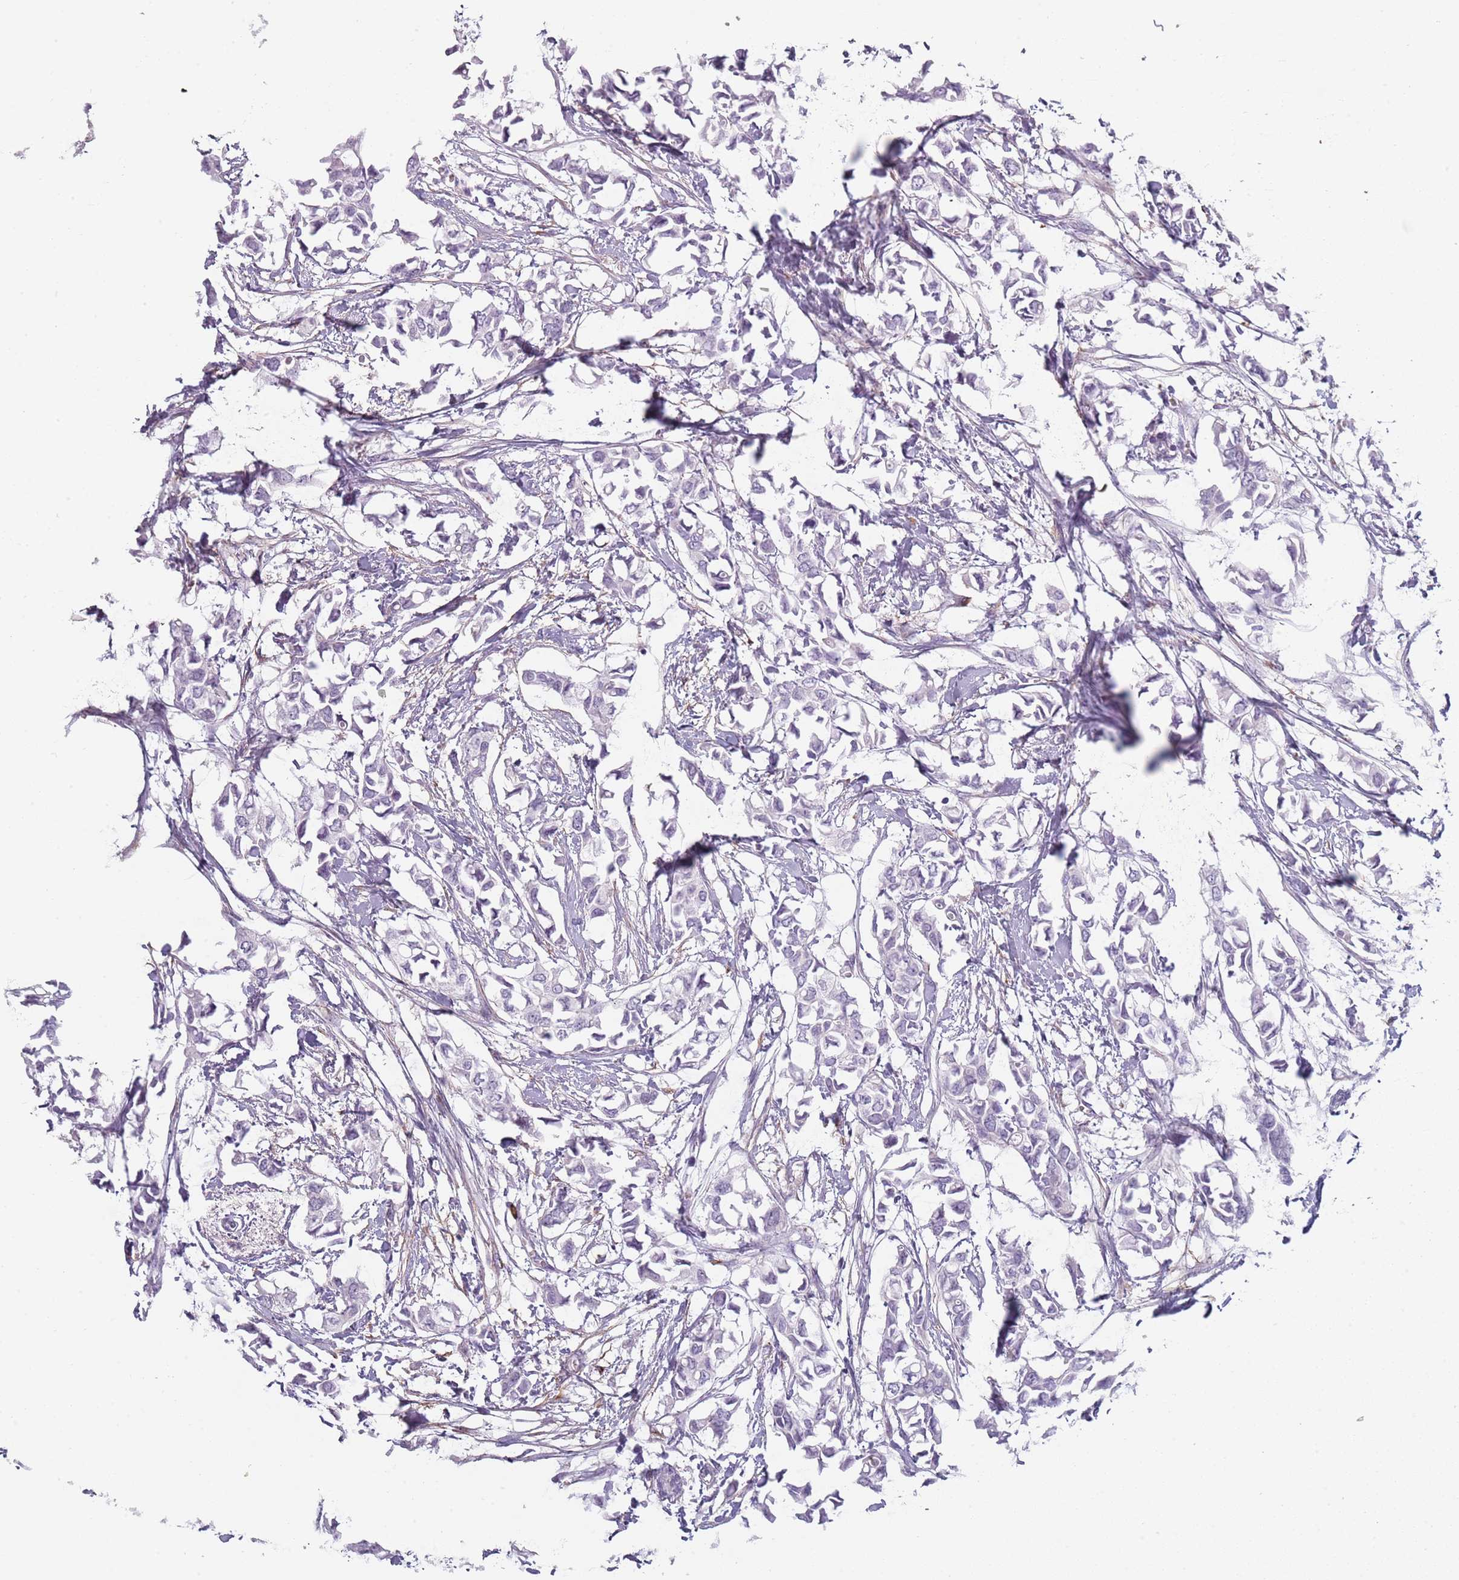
{"staining": {"intensity": "negative", "quantity": "none", "location": "none"}, "tissue": "breast cancer", "cell_type": "Tumor cells", "image_type": "cancer", "snomed": [{"axis": "morphology", "description": "Duct carcinoma"}, {"axis": "topography", "description": "Breast"}], "caption": "A histopathology image of human breast cancer is negative for staining in tumor cells.", "gene": "COLEC12", "patient": {"sex": "female", "age": 41}}